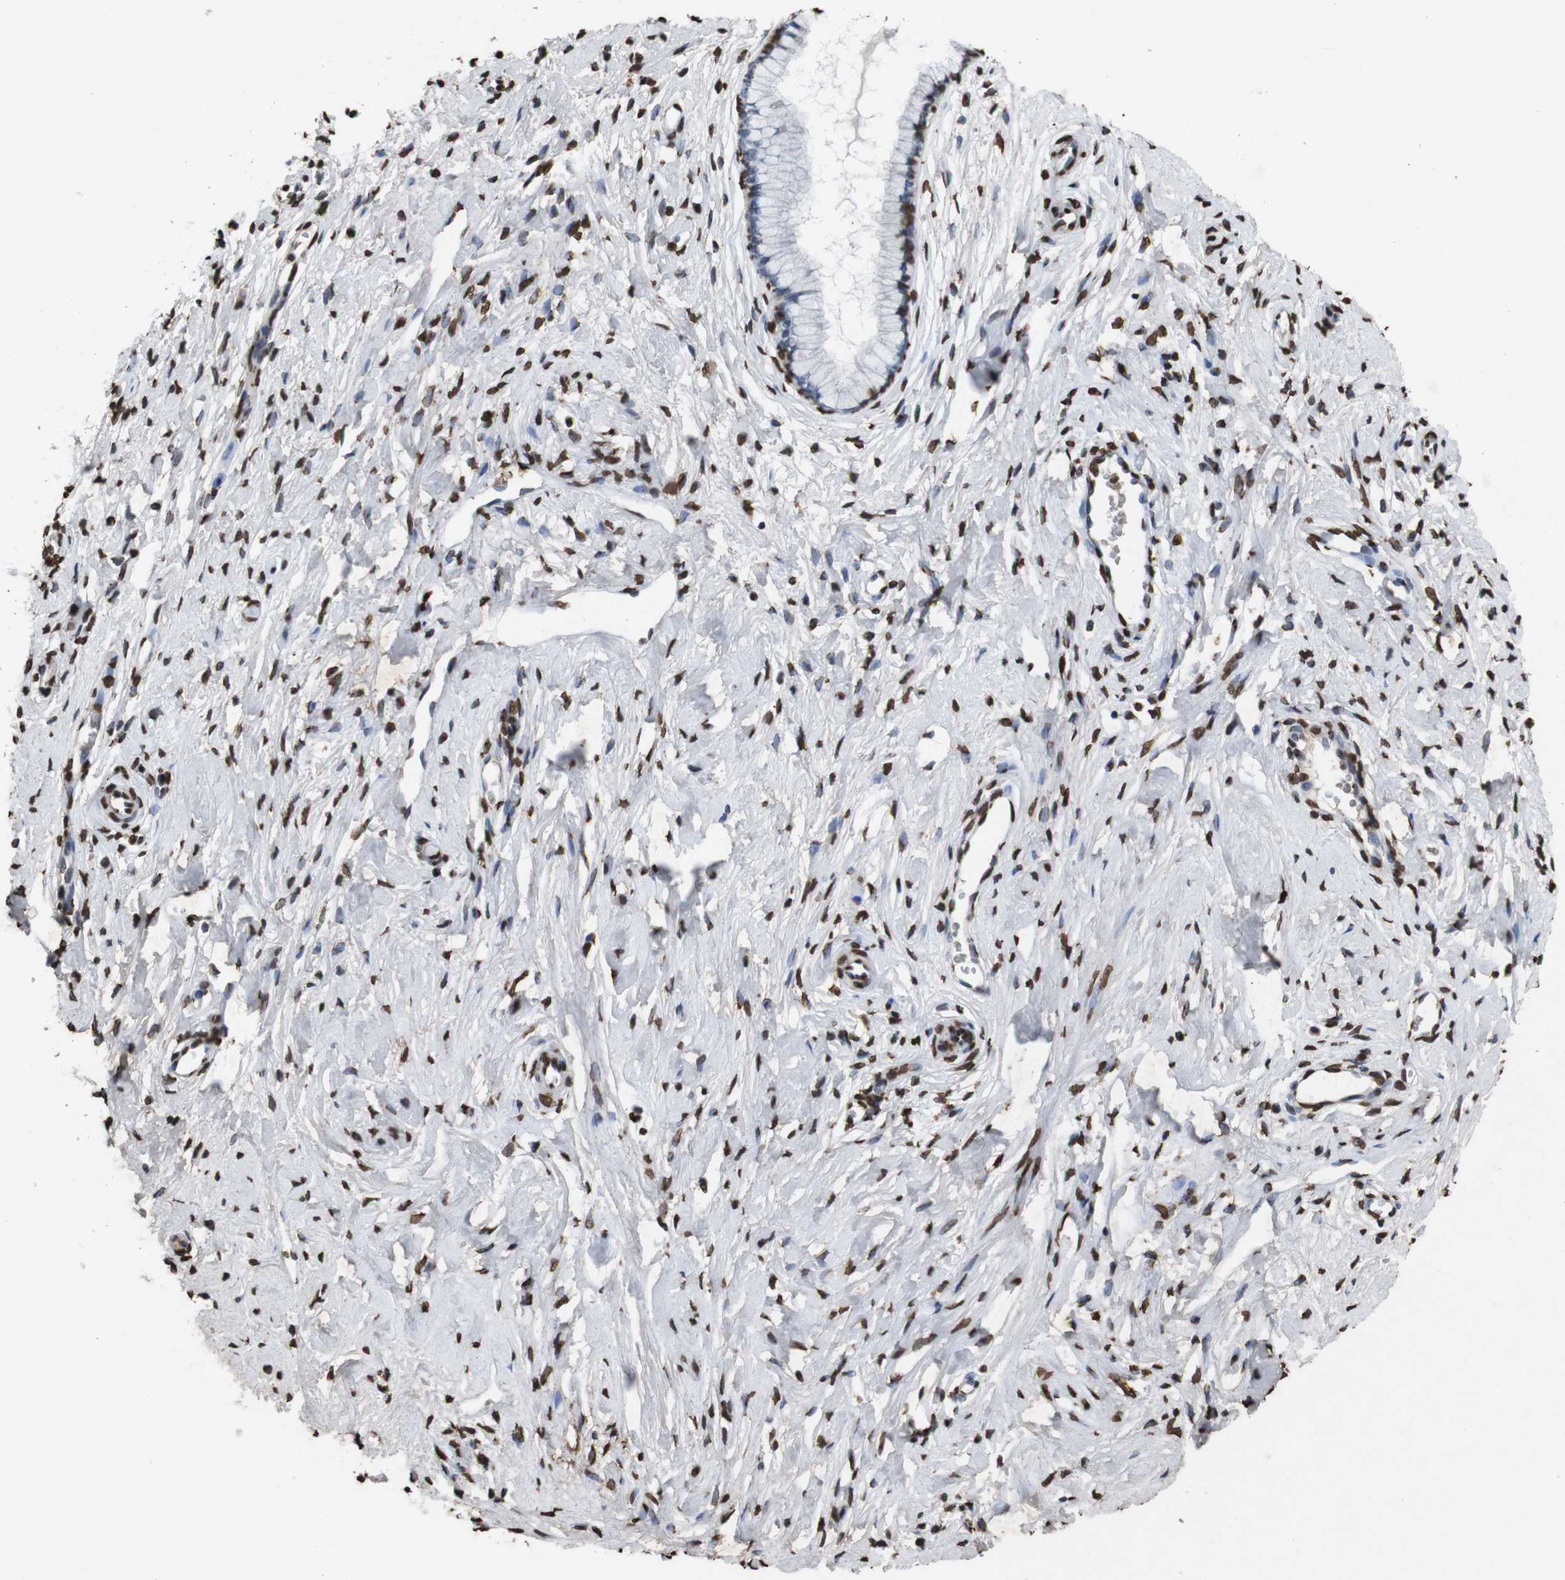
{"staining": {"intensity": "strong", "quantity": "25%-75%", "location": "nuclear"}, "tissue": "cervix", "cell_type": "Glandular cells", "image_type": "normal", "snomed": [{"axis": "morphology", "description": "Normal tissue, NOS"}, {"axis": "topography", "description": "Cervix"}], "caption": "Immunohistochemistry staining of unremarkable cervix, which displays high levels of strong nuclear positivity in approximately 25%-75% of glandular cells indicating strong nuclear protein positivity. The staining was performed using DAB (brown) for protein detection and nuclei were counterstained in hematoxylin (blue).", "gene": "MDM2", "patient": {"sex": "female", "age": 65}}